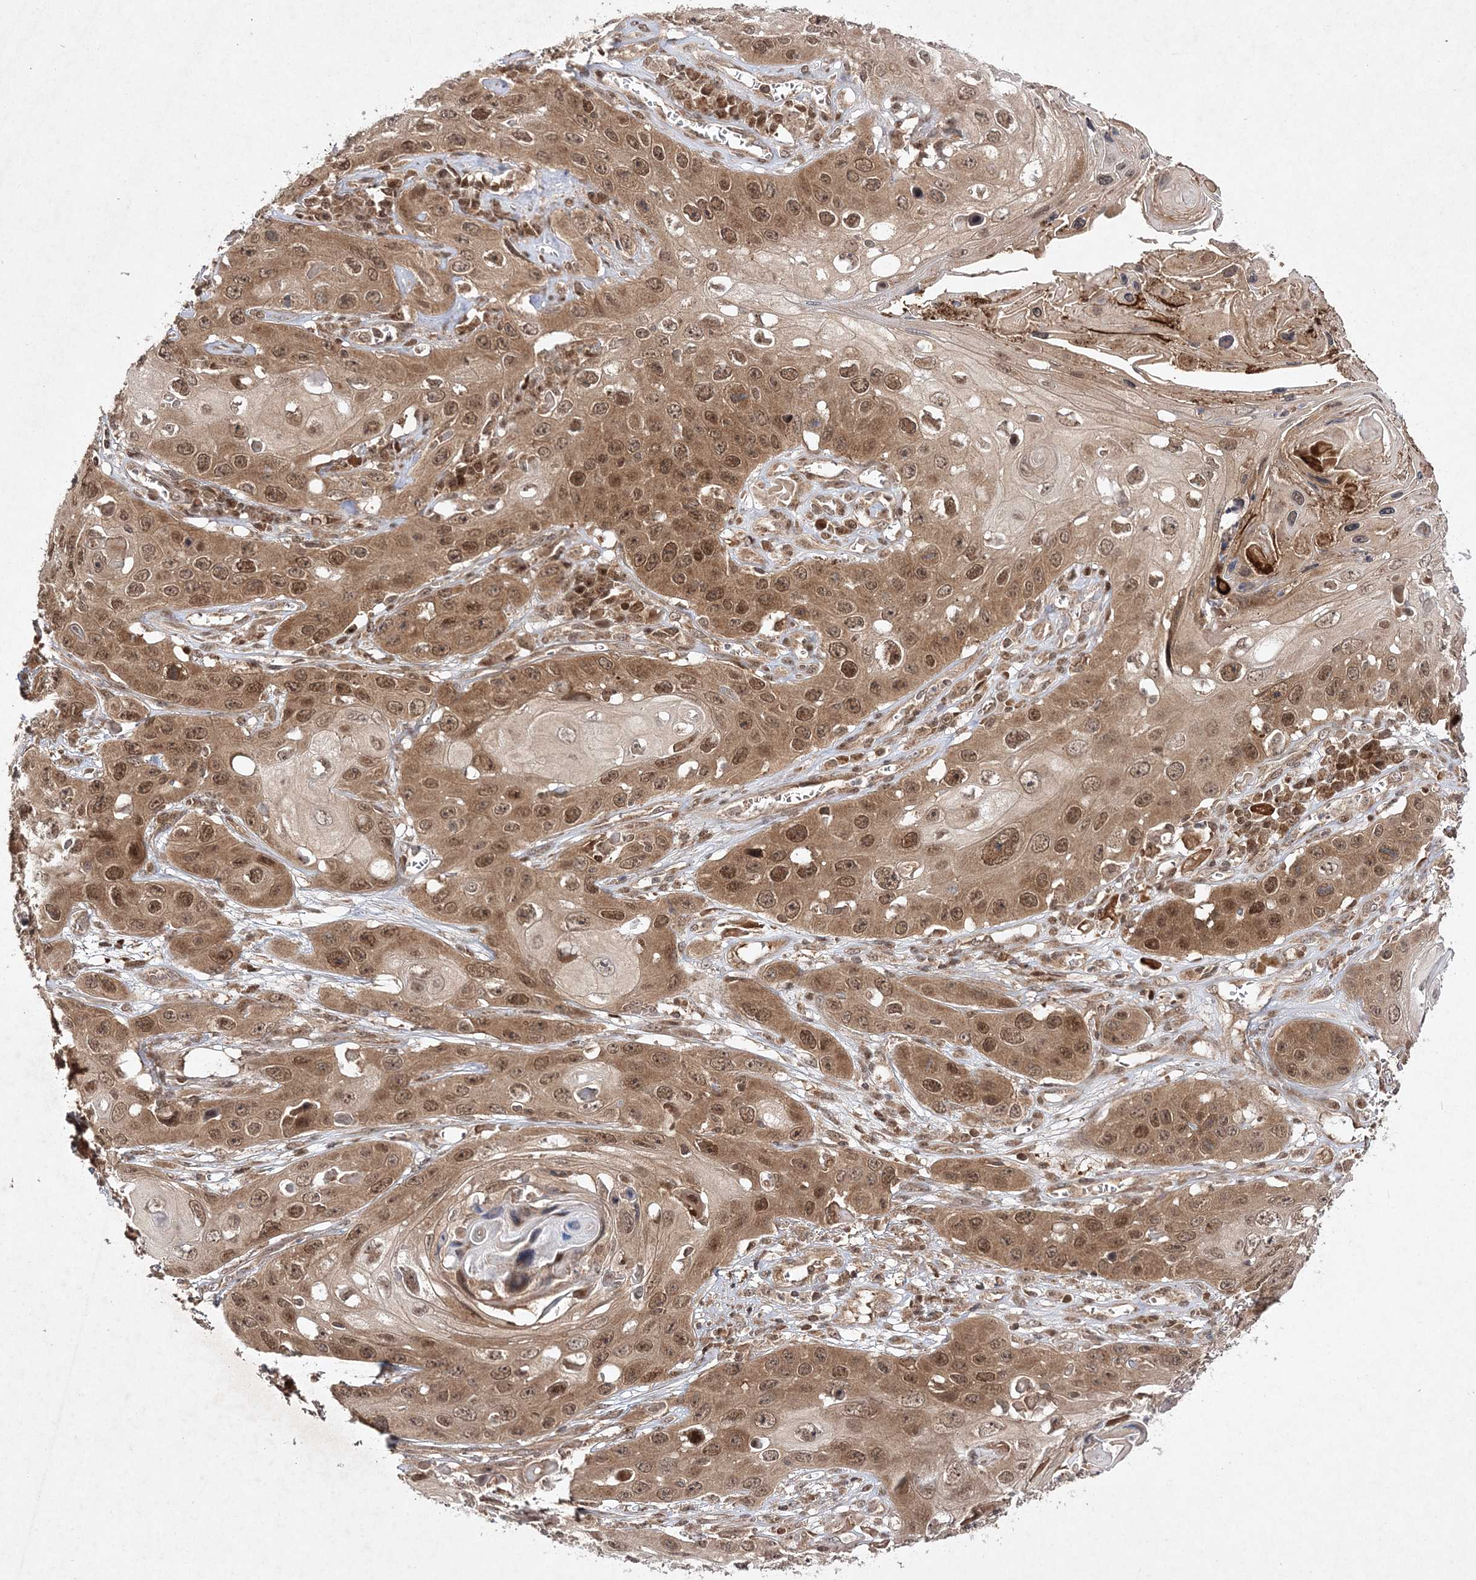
{"staining": {"intensity": "moderate", "quantity": ">75%", "location": "cytoplasmic/membranous,nuclear"}, "tissue": "skin cancer", "cell_type": "Tumor cells", "image_type": "cancer", "snomed": [{"axis": "morphology", "description": "Squamous cell carcinoma, NOS"}, {"axis": "topography", "description": "Skin"}], "caption": "Immunohistochemistry (IHC) staining of squamous cell carcinoma (skin), which demonstrates medium levels of moderate cytoplasmic/membranous and nuclear staining in about >75% of tumor cells indicating moderate cytoplasmic/membranous and nuclear protein expression. The staining was performed using DAB (brown) for protein detection and nuclei were counterstained in hematoxylin (blue).", "gene": "NIF3L1", "patient": {"sex": "male", "age": 55}}